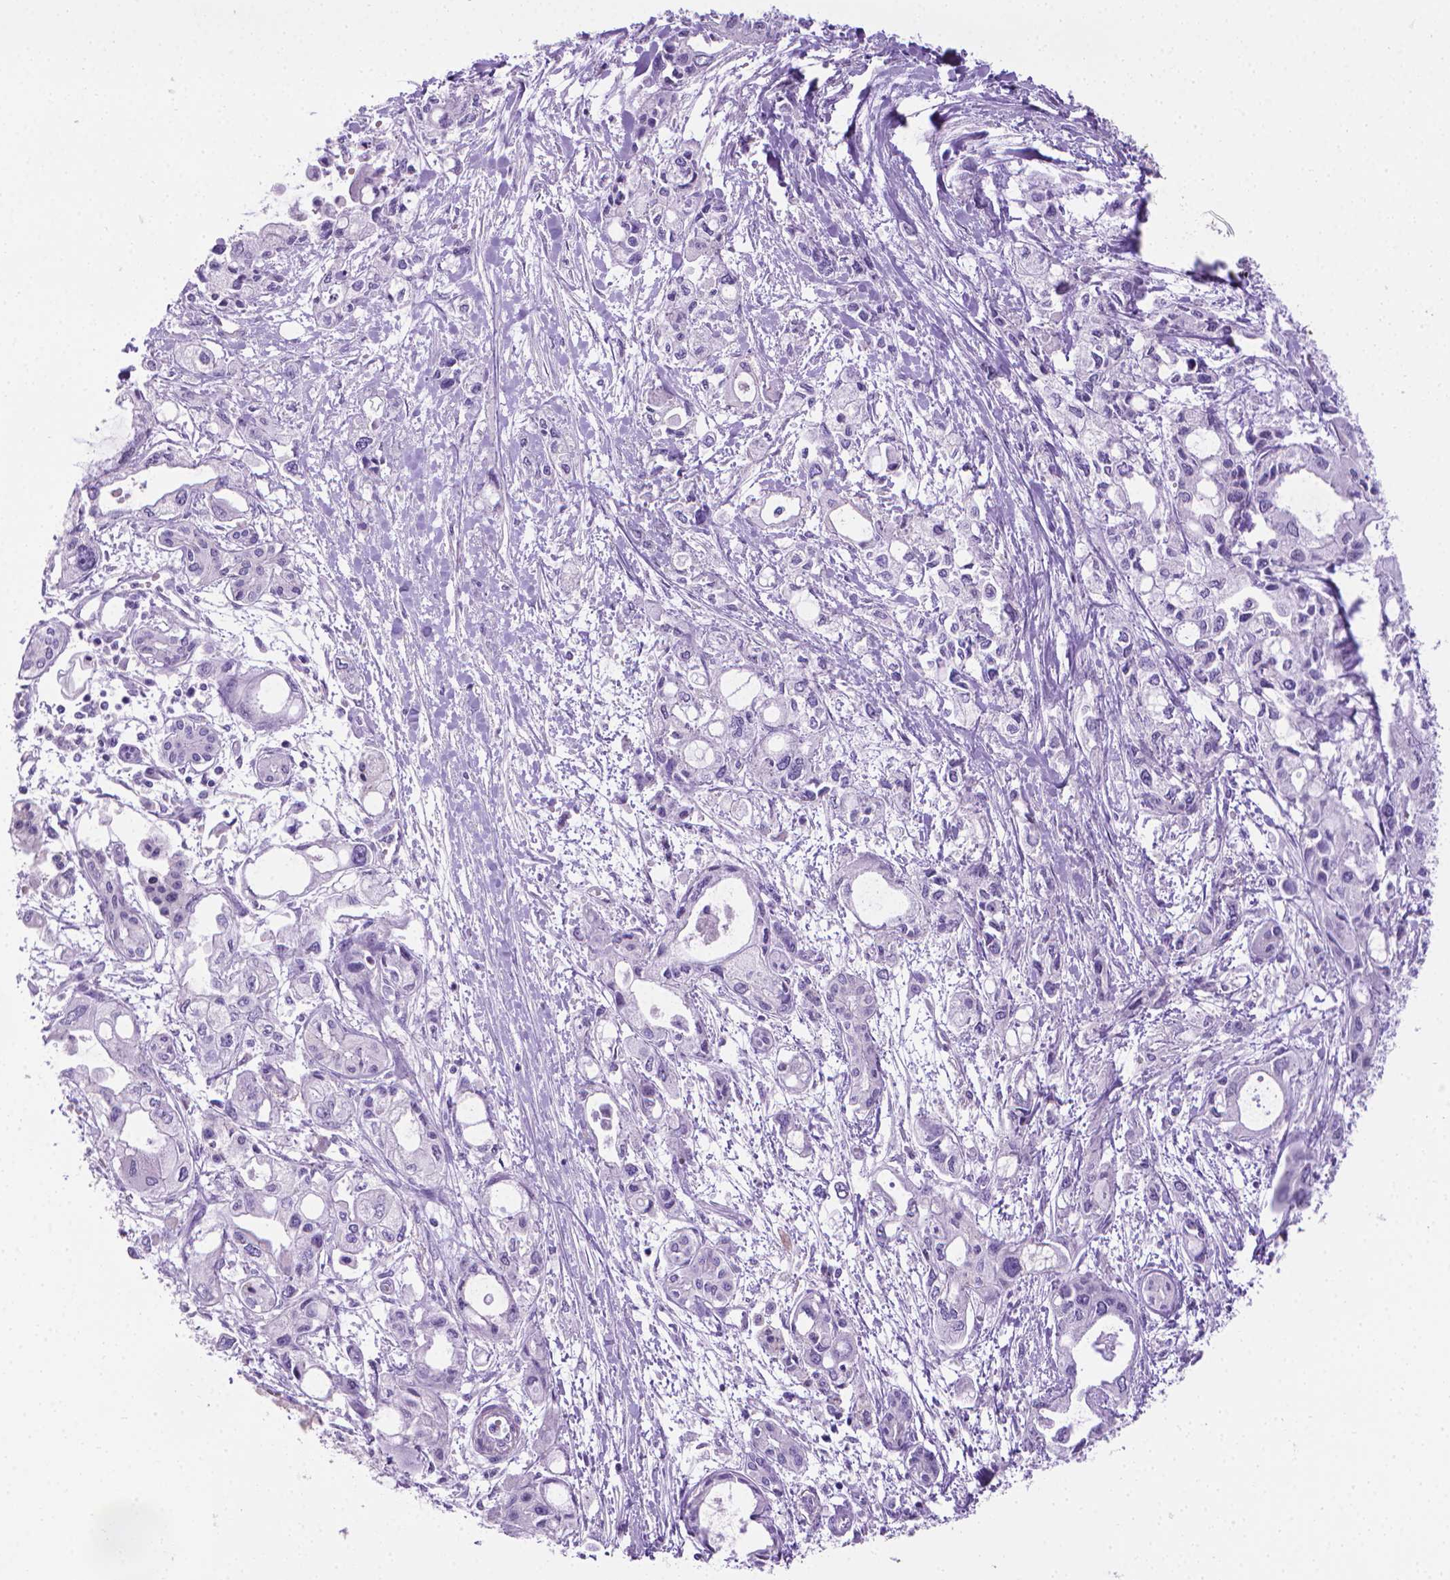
{"staining": {"intensity": "negative", "quantity": "none", "location": "none"}, "tissue": "pancreatic cancer", "cell_type": "Tumor cells", "image_type": "cancer", "snomed": [{"axis": "morphology", "description": "Adenocarcinoma, NOS"}, {"axis": "topography", "description": "Pancreas"}], "caption": "A histopathology image of adenocarcinoma (pancreatic) stained for a protein reveals no brown staining in tumor cells.", "gene": "PNMA2", "patient": {"sex": "female", "age": 61}}